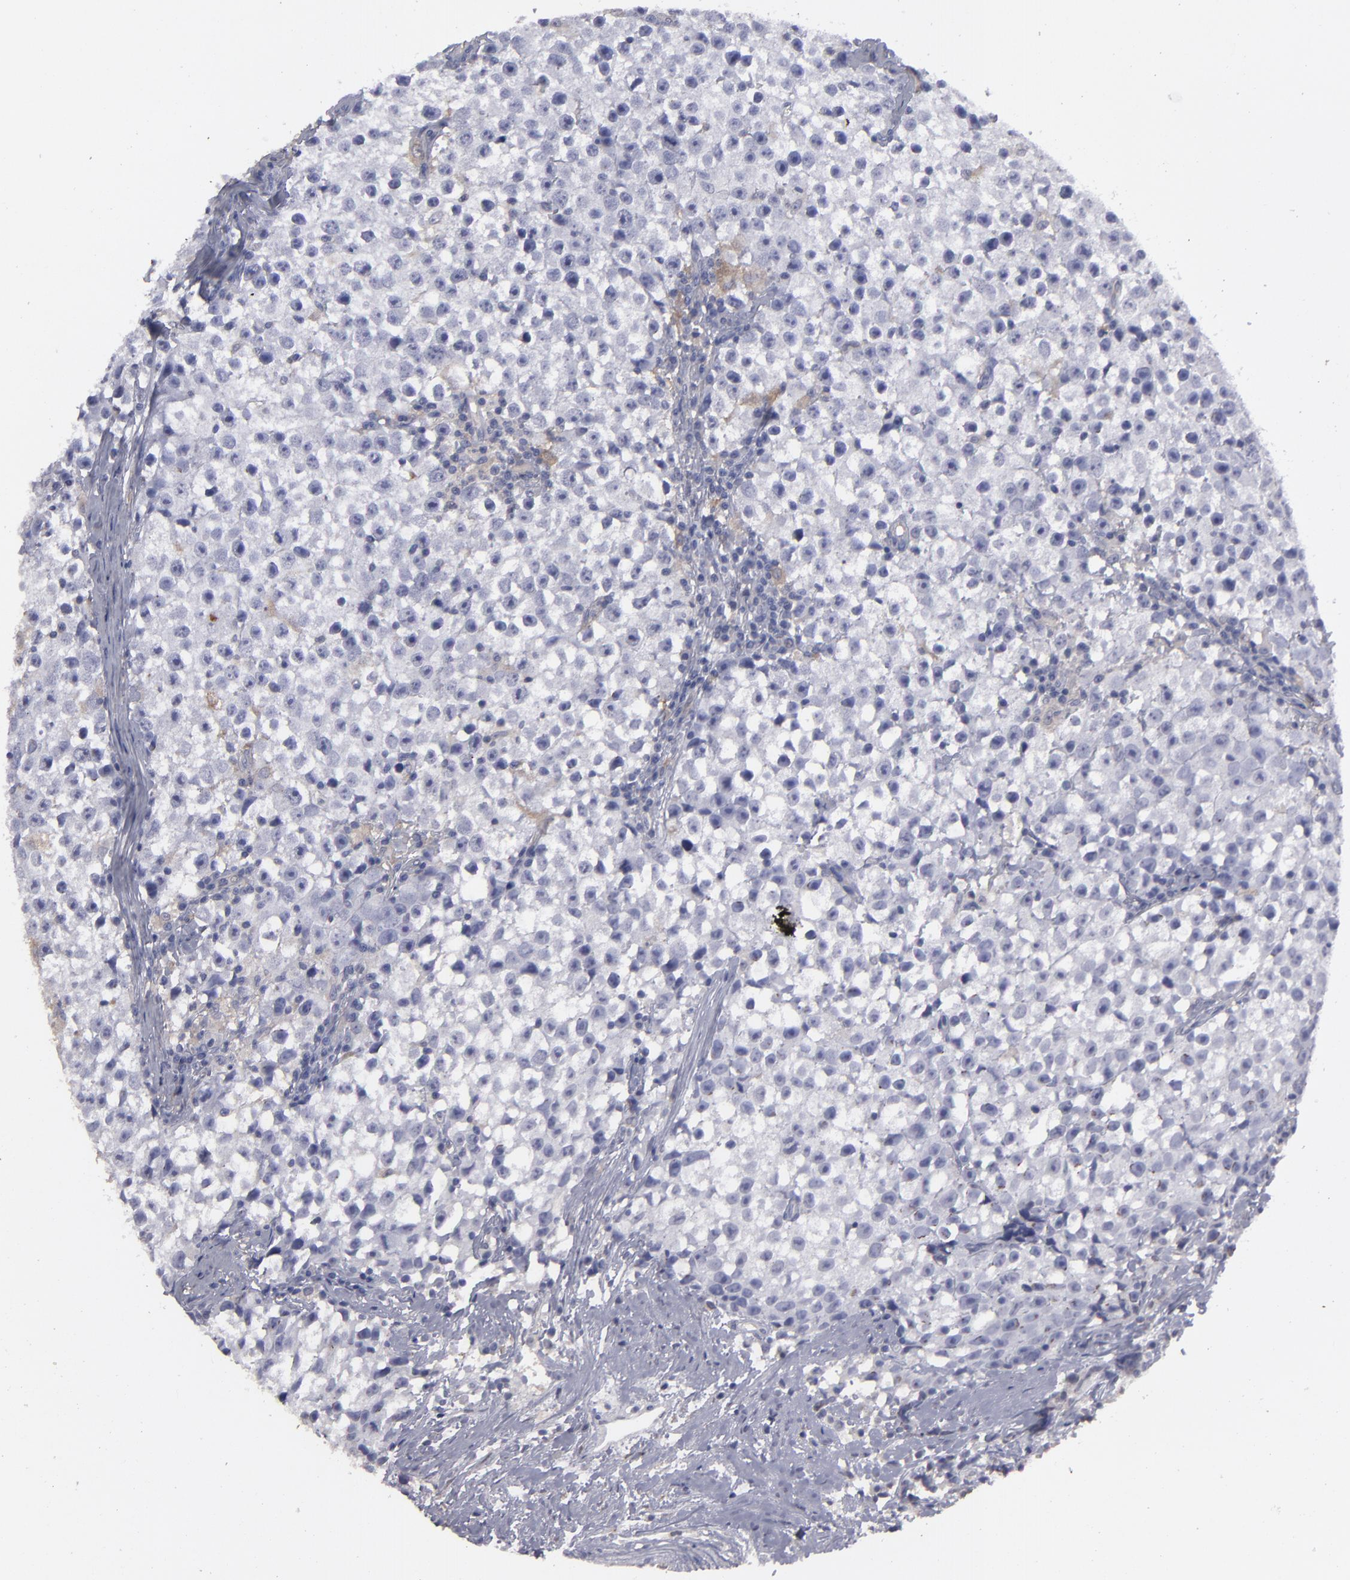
{"staining": {"intensity": "weak", "quantity": "<25%", "location": "cytoplasmic/membranous"}, "tissue": "testis cancer", "cell_type": "Tumor cells", "image_type": "cancer", "snomed": [{"axis": "morphology", "description": "Seminoma, NOS"}, {"axis": "topography", "description": "Testis"}], "caption": "There is no significant staining in tumor cells of seminoma (testis).", "gene": "SEMA3G", "patient": {"sex": "male", "age": 35}}